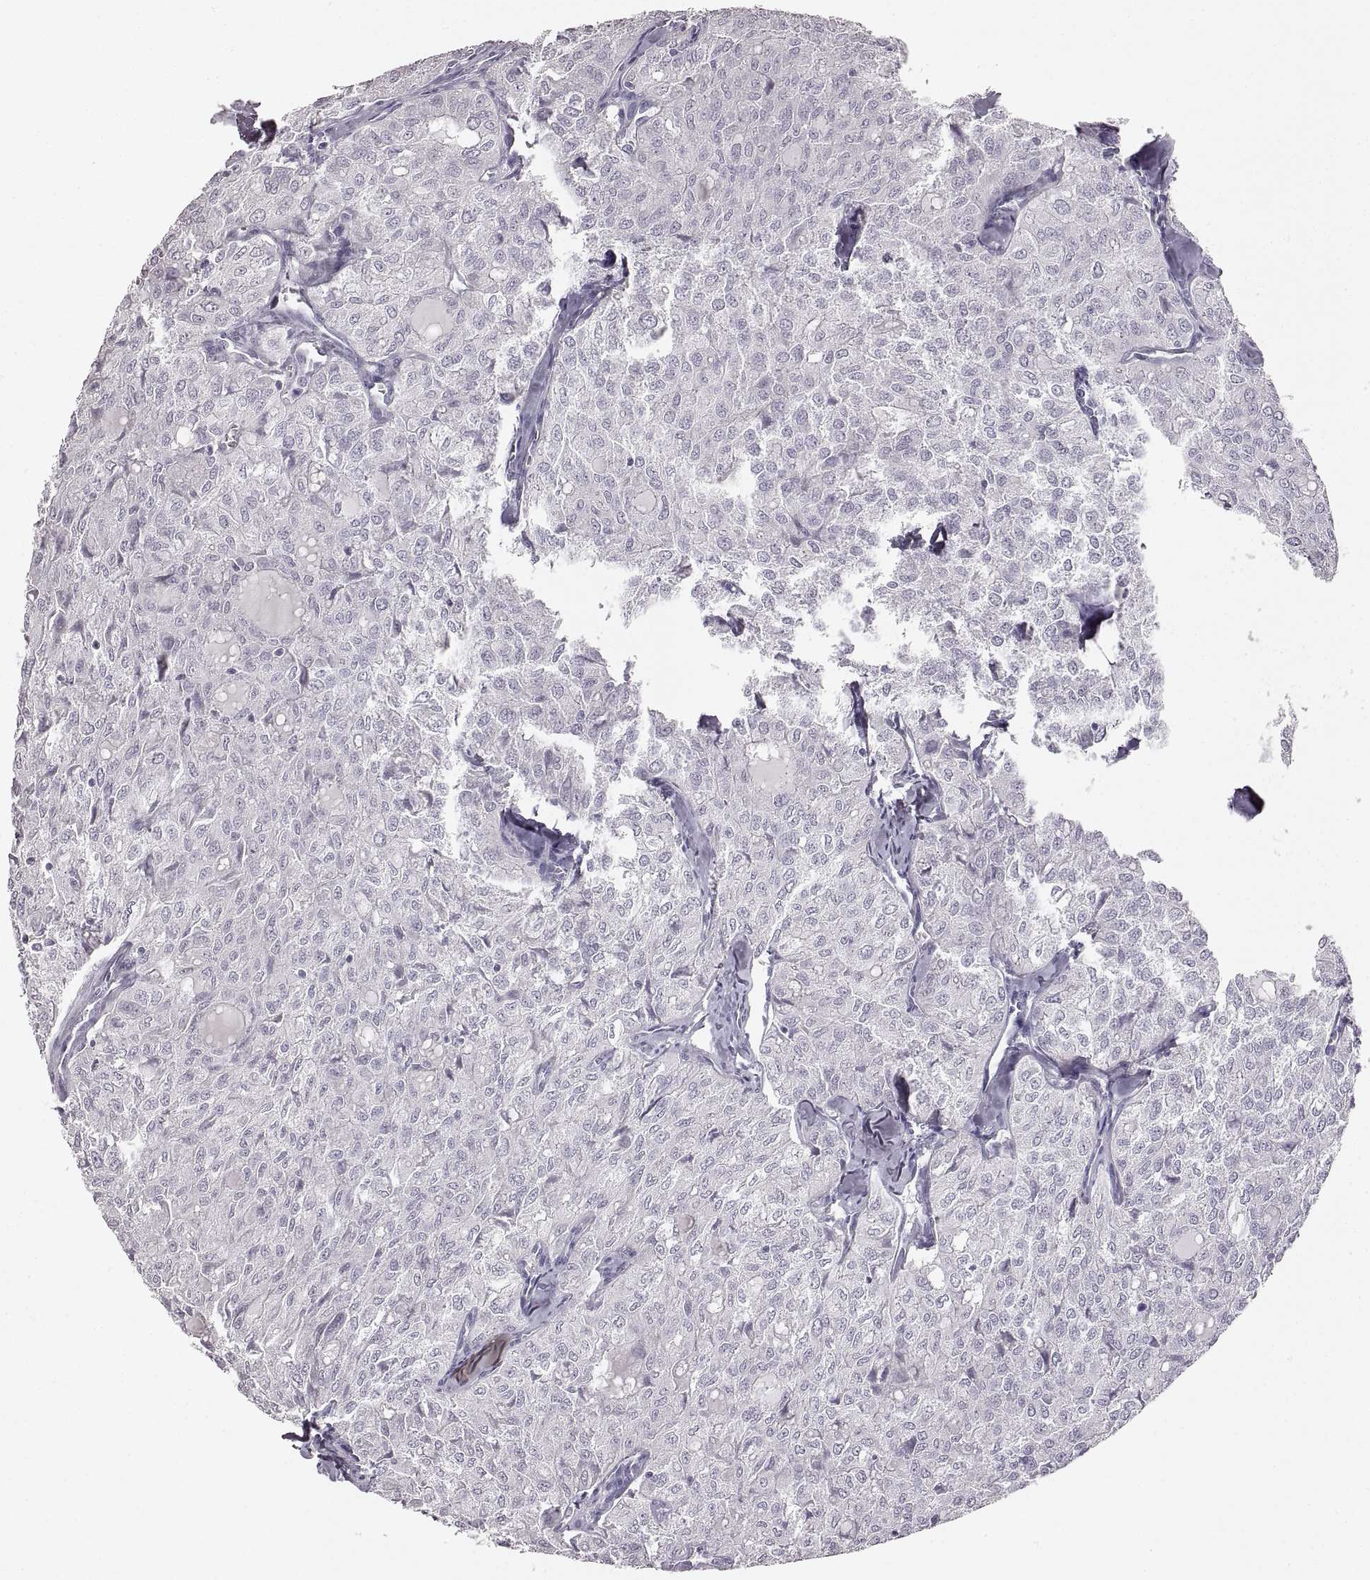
{"staining": {"intensity": "negative", "quantity": "none", "location": "none"}, "tissue": "thyroid cancer", "cell_type": "Tumor cells", "image_type": "cancer", "snomed": [{"axis": "morphology", "description": "Follicular adenoma carcinoma, NOS"}, {"axis": "topography", "description": "Thyroid gland"}], "caption": "Immunohistochemistry (IHC) histopathology image of thyroid cancer stained for a protein (brown), which displays no expression in tumor cells.", "gene": "RDH13", "patient": {"sex": "male", "age": 75}}